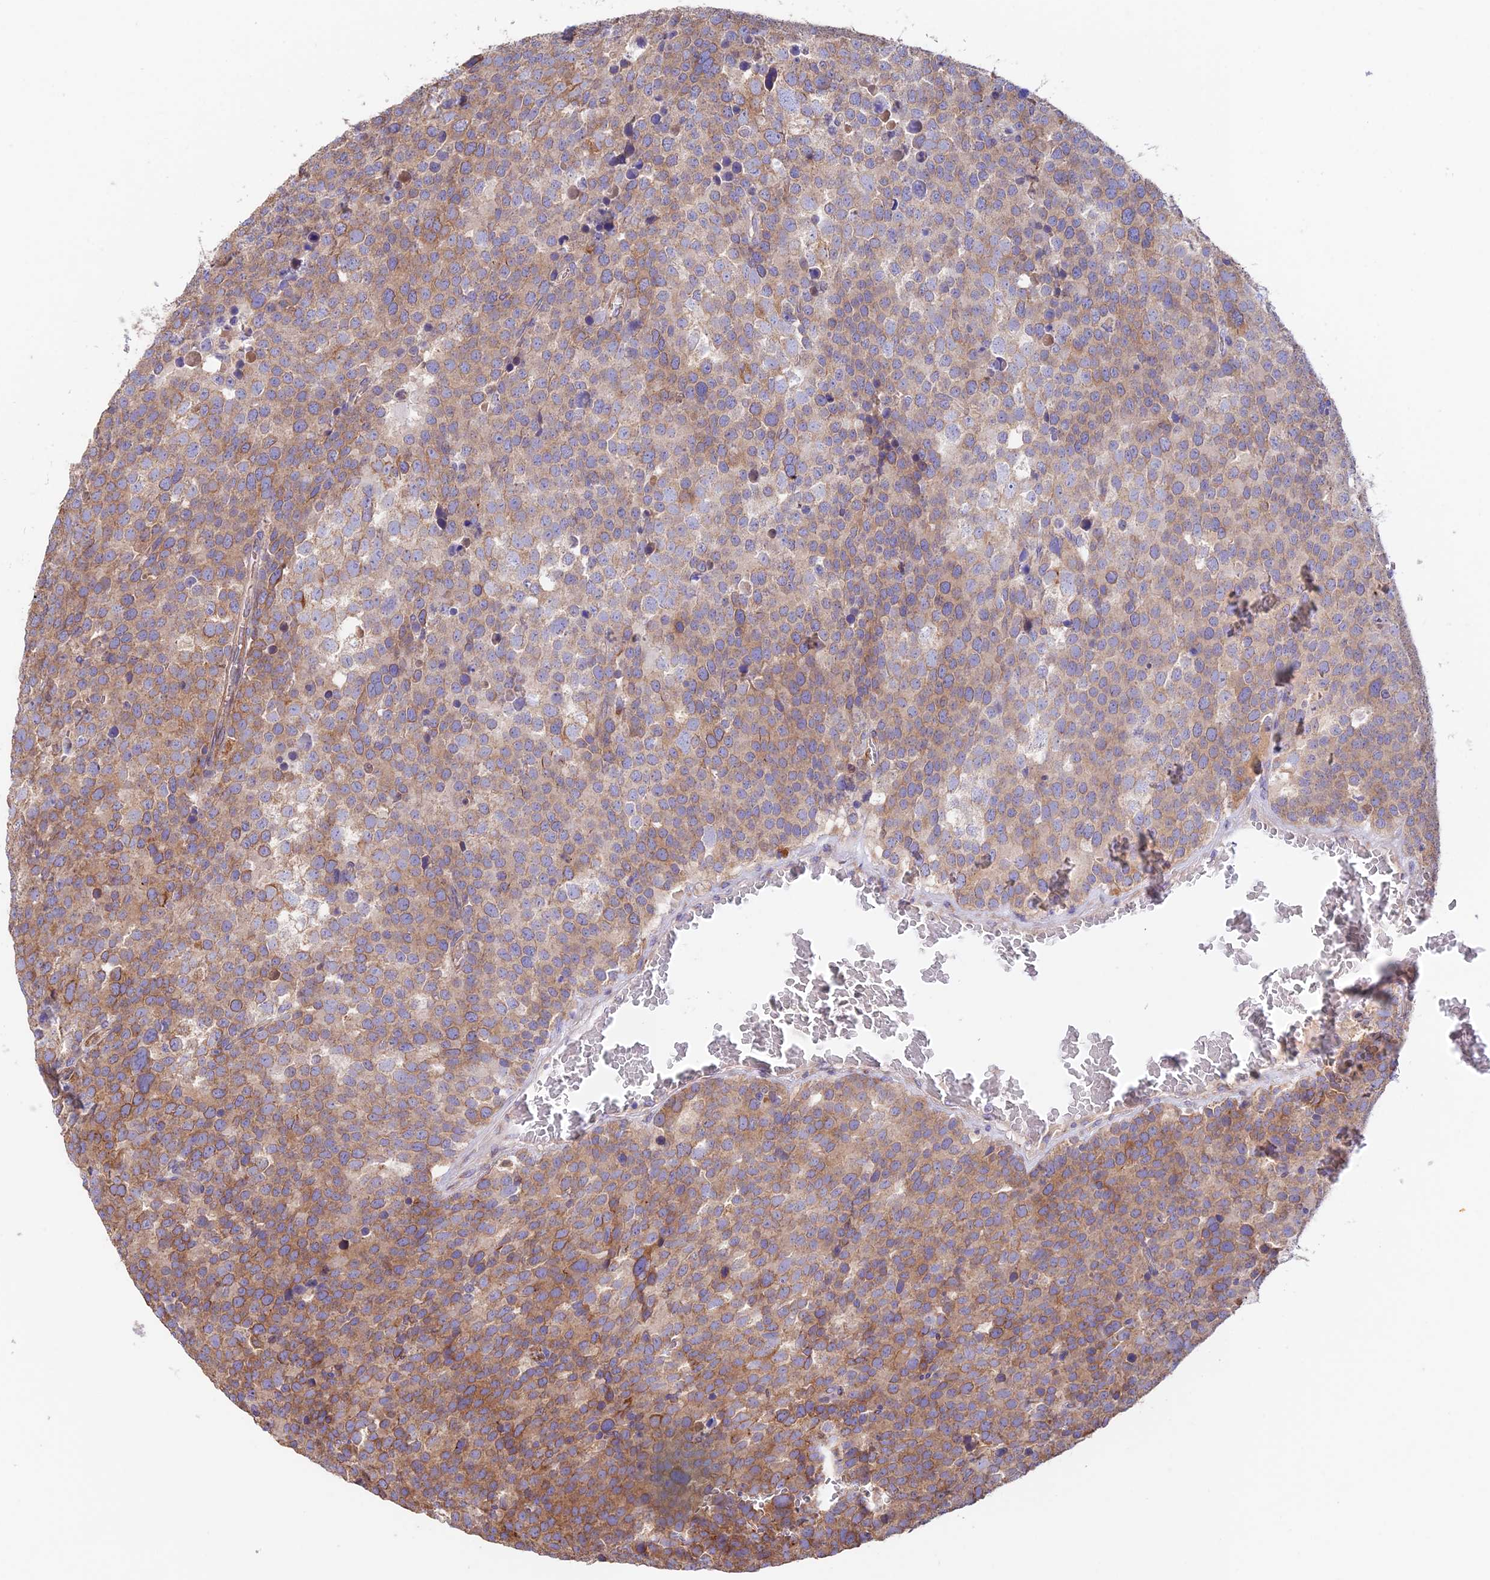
{"staining": {"intensity": "moderate", "quantity": "25%-75%", "location": "cytoplasmic/membranous"}, "tissue": "testis cancer", "cell_type": "Tumor cells", "image_type": "cancer", "snomed": [{"axis": "morphology", "description": "Seminoma, NOS"}, {"axis": "topography", "description": "Testis"}], "caption": "This is a micrograph of immunohistochemistry (IHC) staining of testis cancer, which shows moderate expression in the cytoplasmic/membranous of tumor cells.", "gene": "EMC3", "patient": {"sex": "male", "age": 71}}